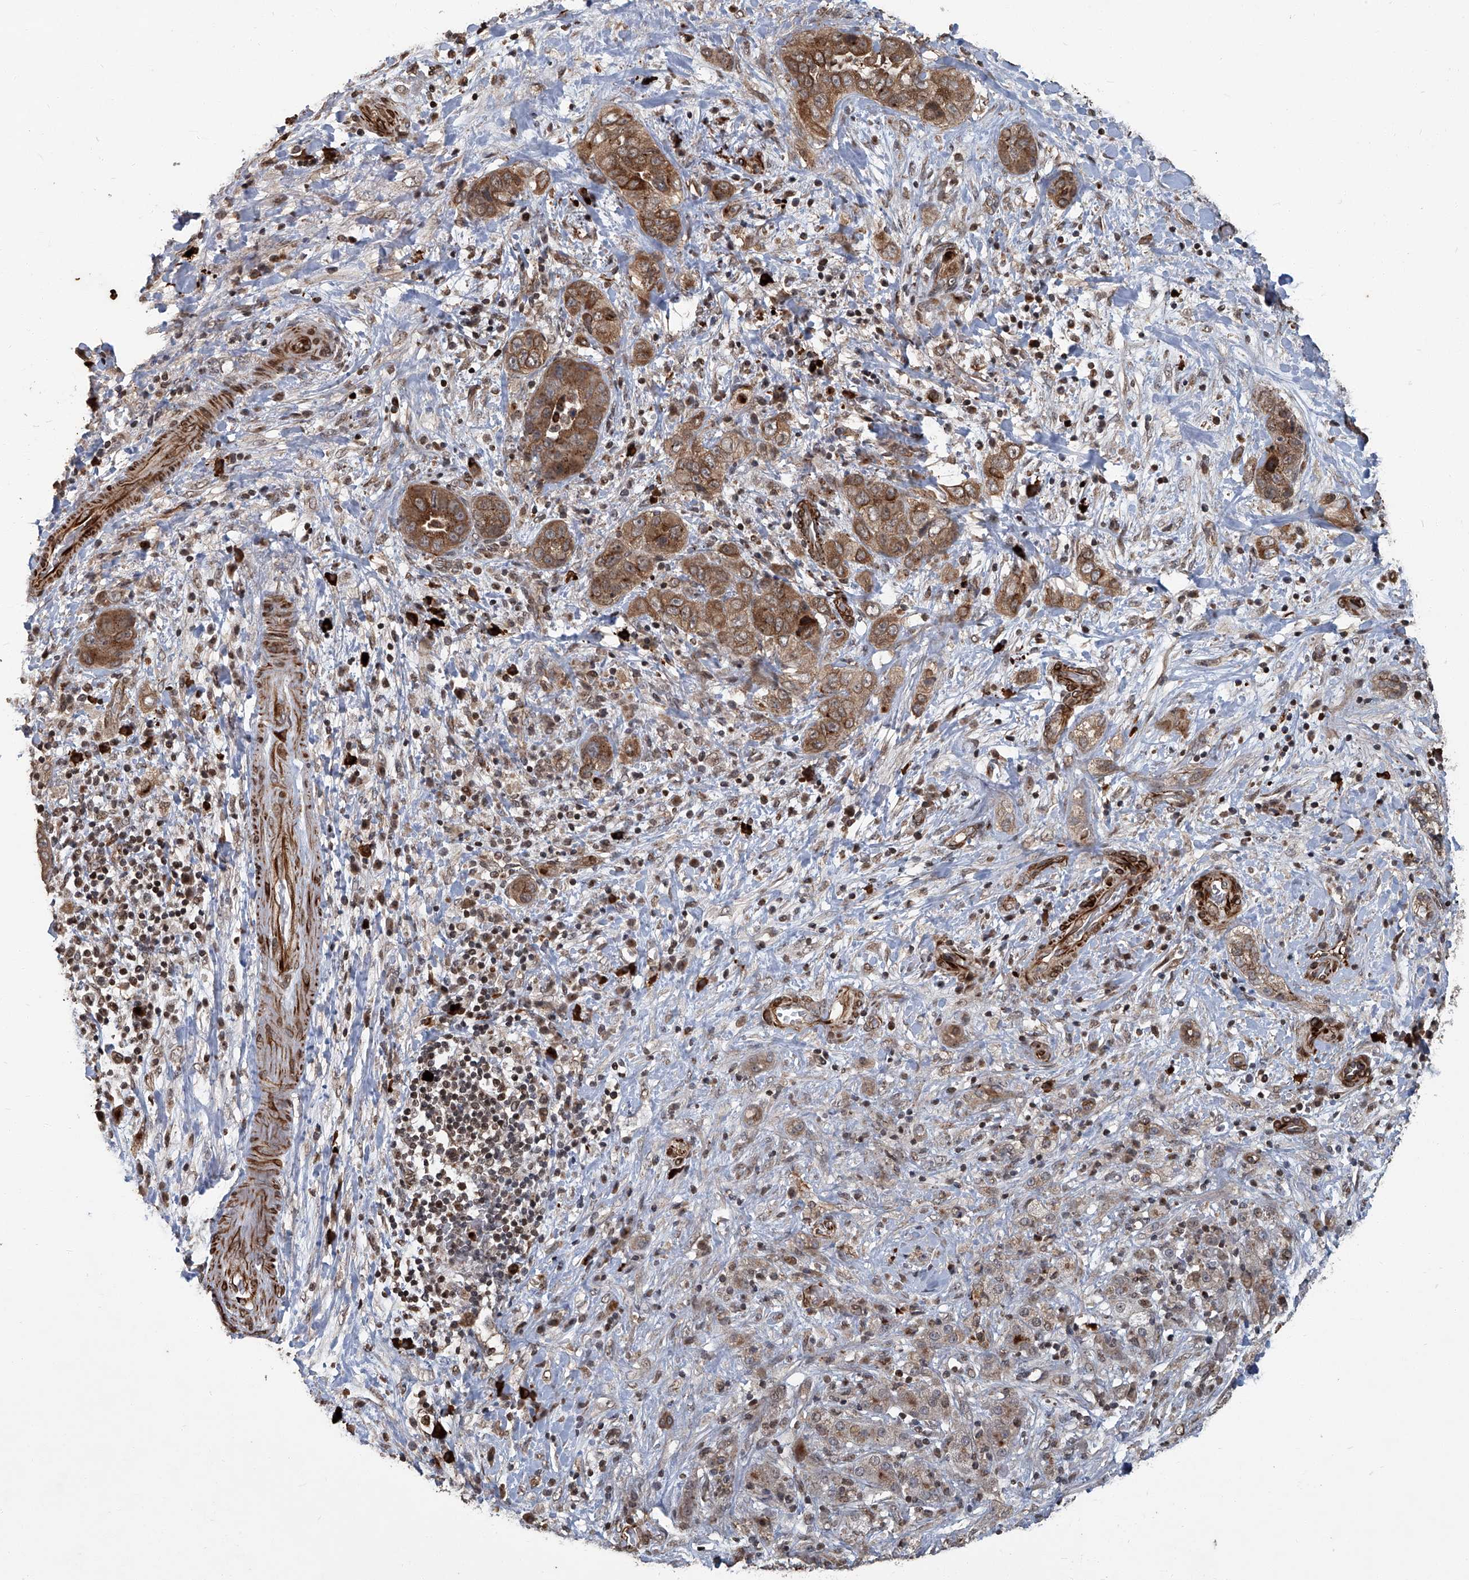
{"staining": {"intensity": "moderate", "quantity": ">75%", "location": "cytoplasmic/membranous"}, "tissue": "liver cancer", "cell_type": "Tumor cells", "image_type": "cancer", "snomed": [{"axis": "morphology", "description": "Cholangiocarcinoma"}, {"axis": "topography", "description": "Liver"}], "caption": "Approximately >75% of tumor cells in human liver cancer (cholangiocarcinoma) demonstrate moderate cytoplasmic/membranous protein expression as visualized by brown immunohistochemical staining.", "gene": "GPR132", "patient": {"sex": "female", "age": 52}}